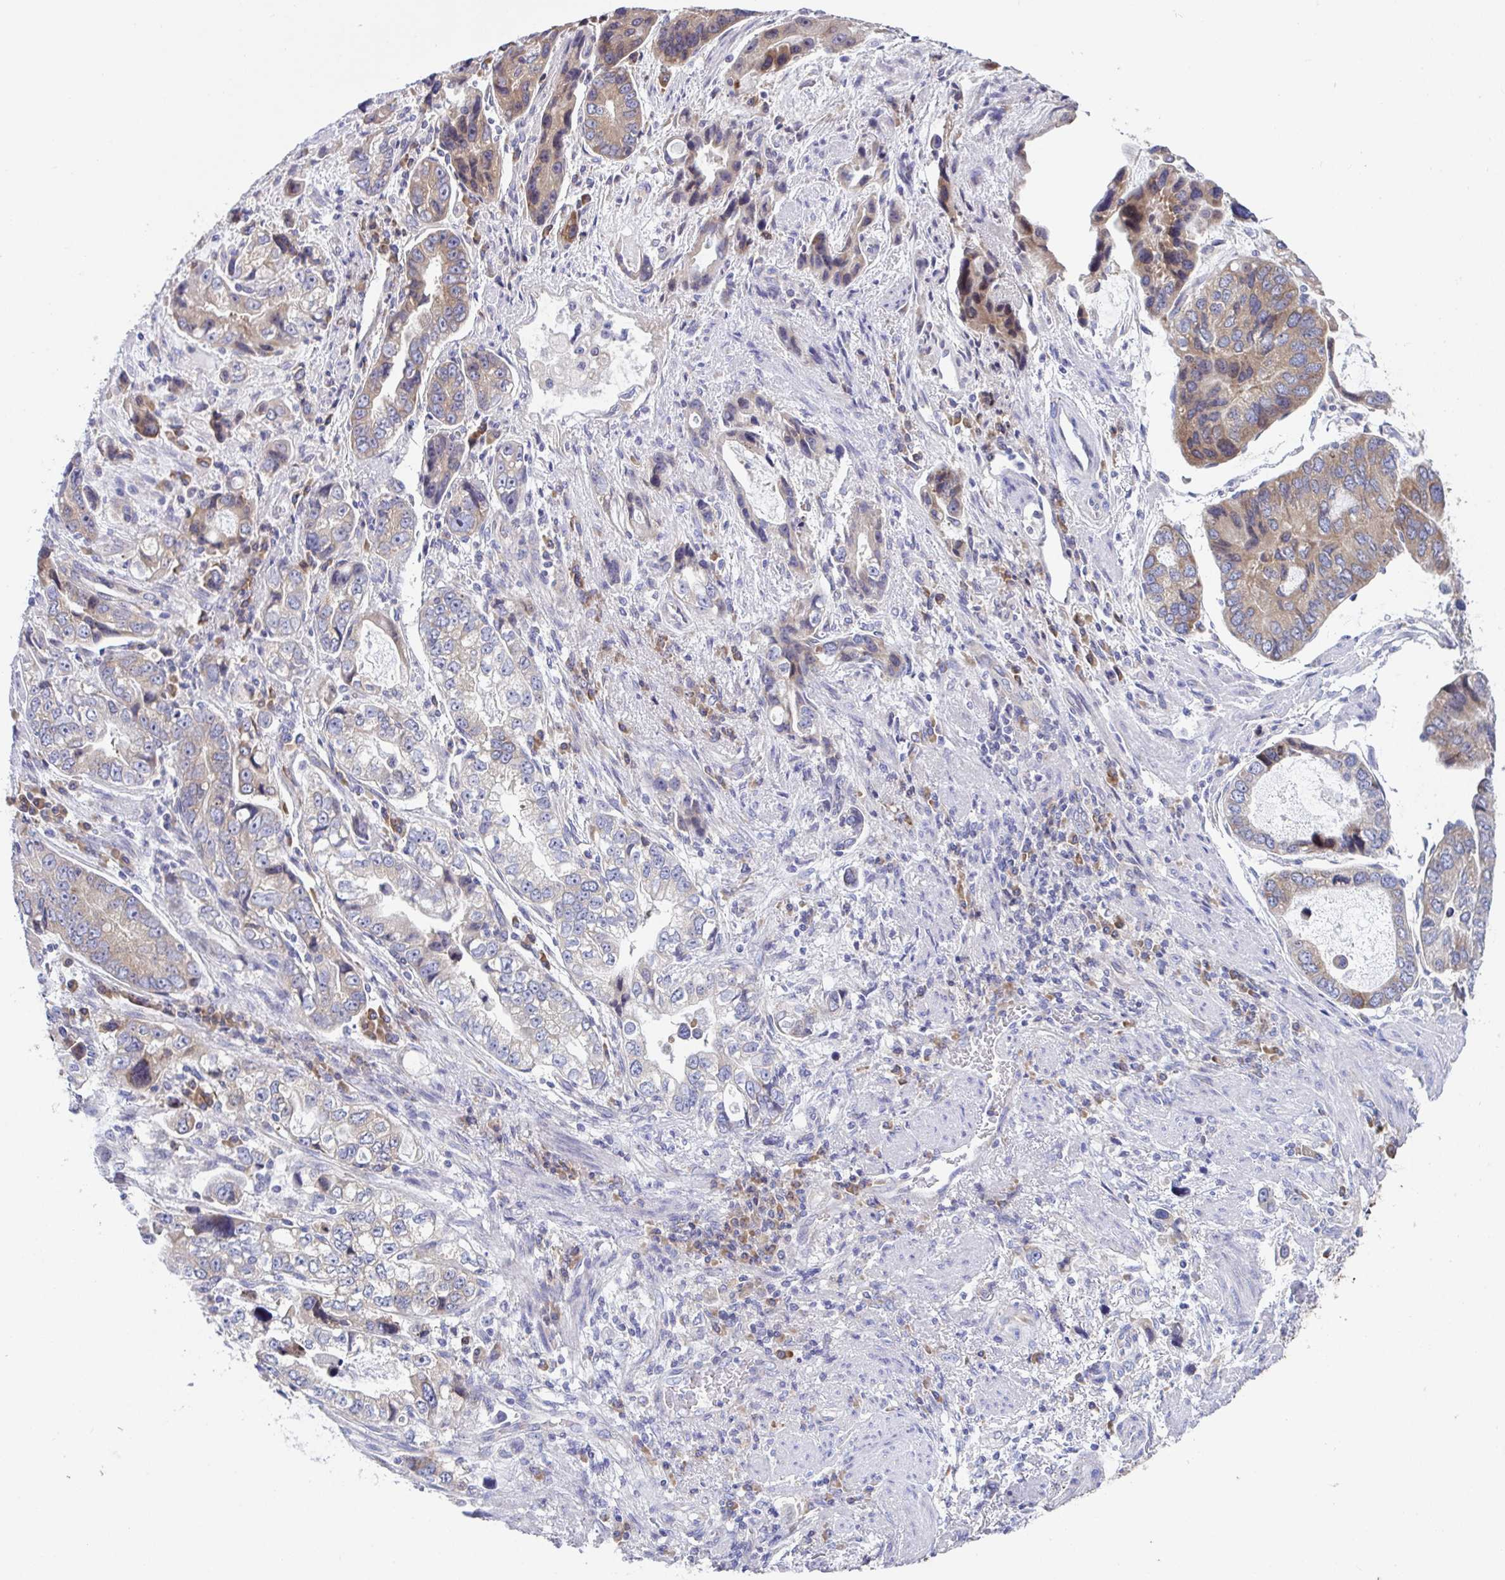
{"staining": {"intensity": "moderate", "quantity": "25%-75%", "location": "cytoplasmic/membranous"}, "tissue": "stomach cancer", "cell_type": "Tumor cells", "image_type": "cancer", "snomed": [{"axis": "morphology", "description": "Adenocarcinoma, NOS"}, {"axis": "topography", "description": "Stomach, lower"}], "caption": "Moderate cytoplasmic/membranous staining is appreciated in about 25%-75% of tumor cells in stomach cancer (adenocarcinoma).", "gene": "FAU", "patient": {"sex": "female", "age": 93}}